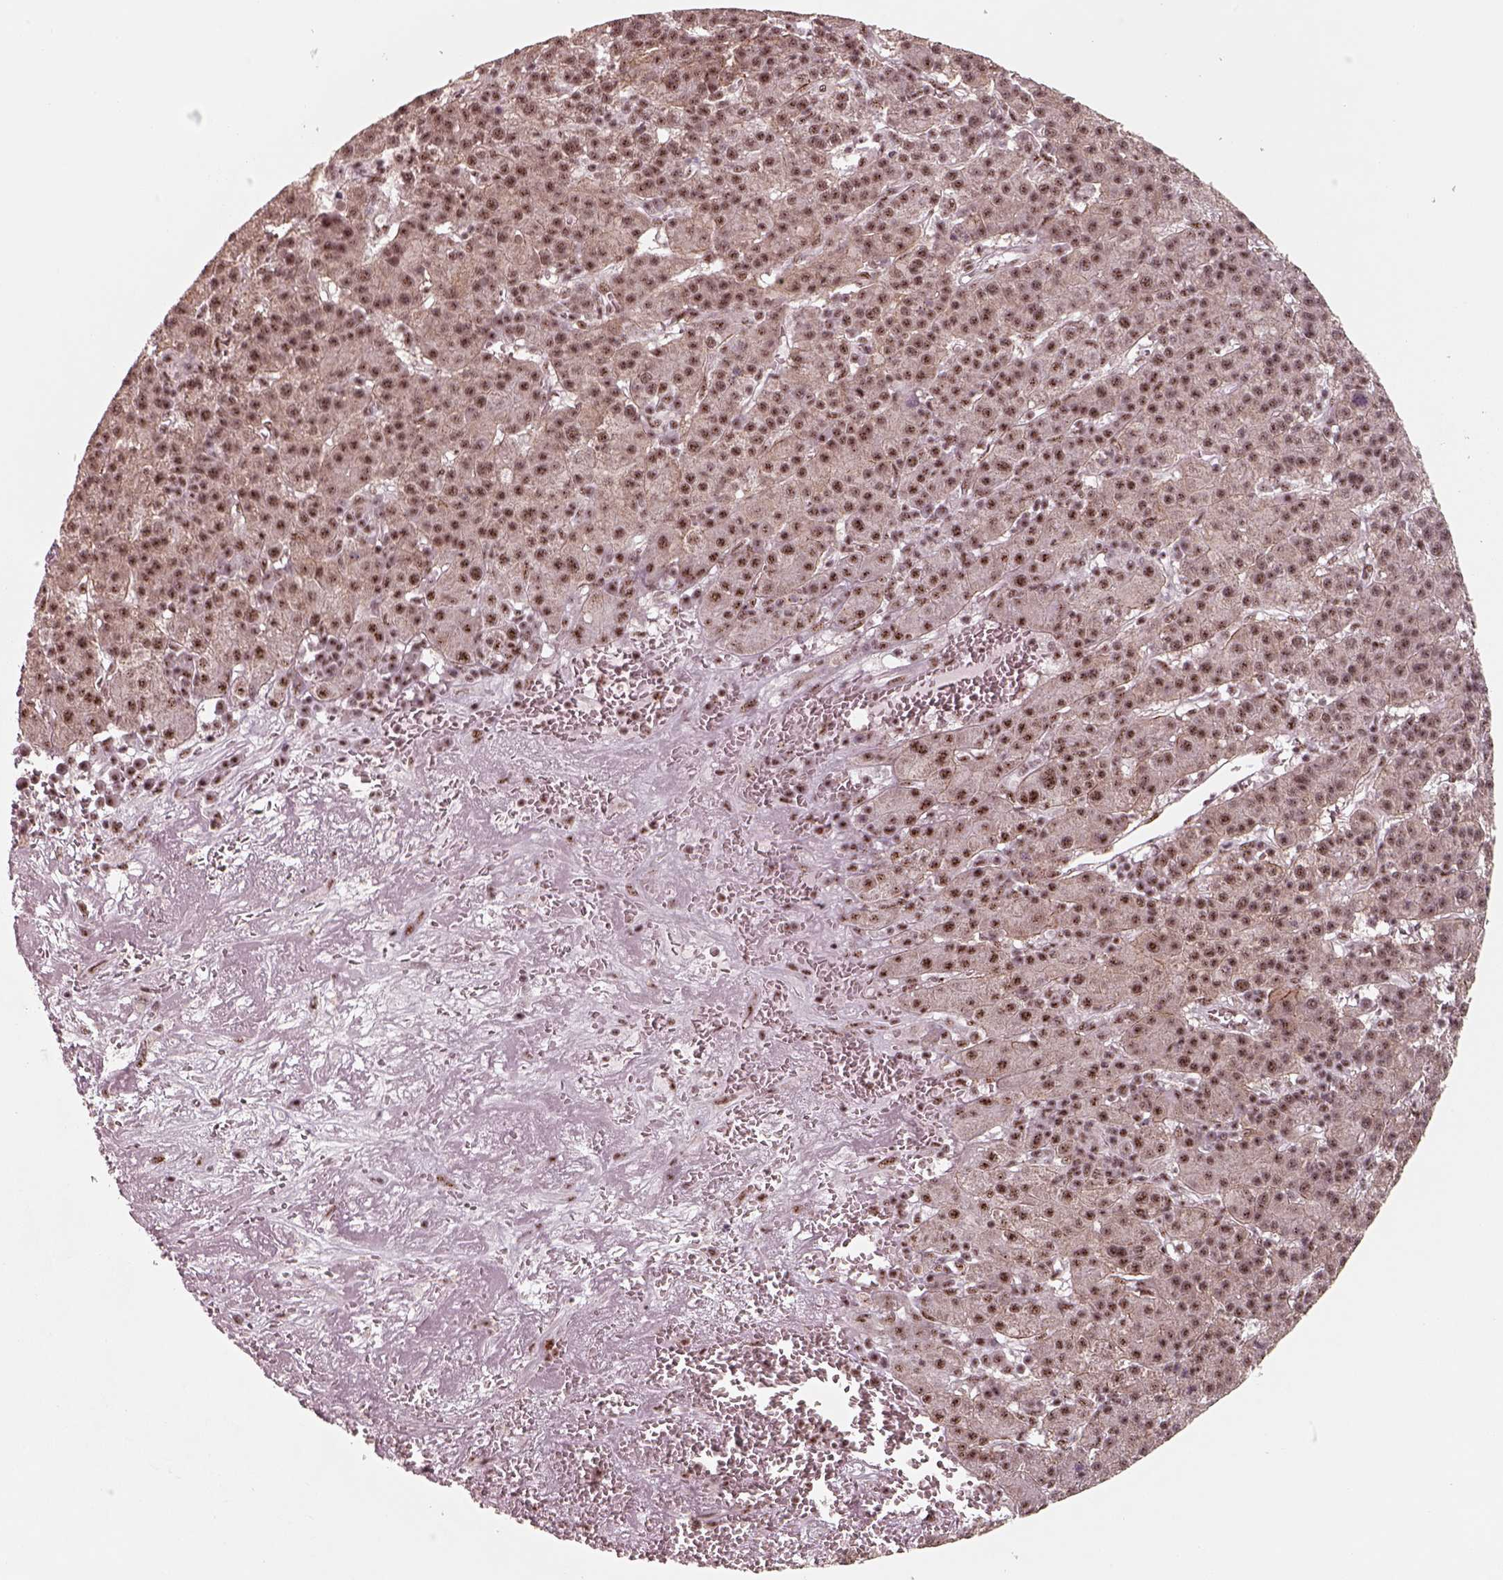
{"staining": {"intensity": "moderate", "quantity": ">75%", "location": "nuclear"}, "tissue": "liver cancer", "cell_type": "Tumor cells", "image_type": "cancer", "snomed": [{"axis": "morphology", "description": "Carcinoma, Hepatocellular, NOS"}, {"axis": "topography", "description": "Liver"}], "caption": "The photomicrograph reveals staining of liver hepatocellular carcinoma, revealing moderate nuclear protein expression (brown color) within tumor cells. (brown staining indicates protein expression, while blue staining denotes nuclei).", "gene": "ATXN7L3", "patient": {"sex": "female", "age": 60}}